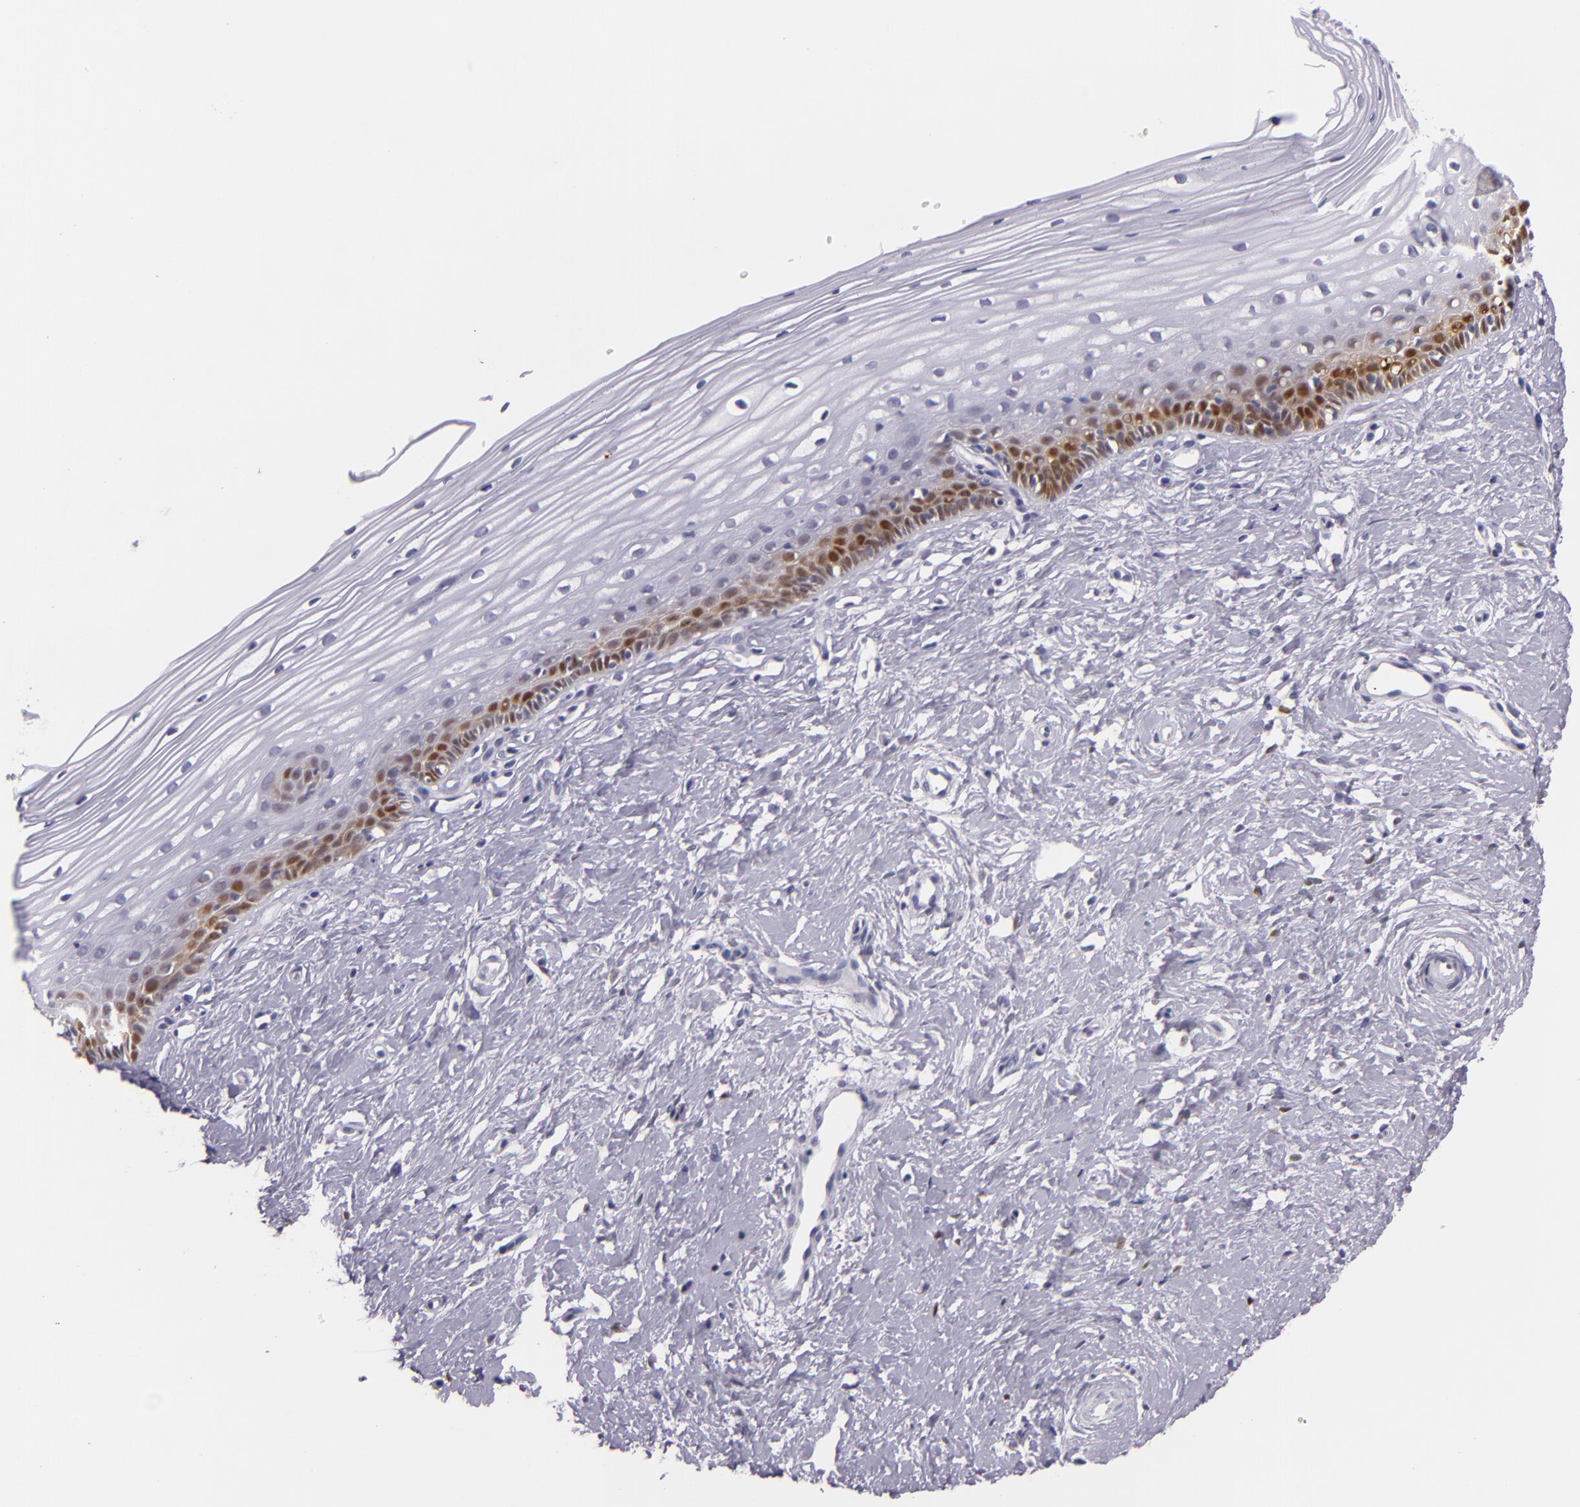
{"staining": {"intensity": "negative", "quantity": "none", "location": "none"}, "tissue": "cervix", "cell_type": "Glandular cells", "image_type": "normal", "snomed": [{"axis": "morphology", "description": "Normal tissue, NOS"}, {"axis": "topography", "description": "Cervix"}], "caption": "Immunohistochemistry image of unremarkable cervix: human cervix stained with DAB displays no significant protein staining in glandular cells.", "gene": "MT1A", "patient": {"sex": "female", "age": 40}}